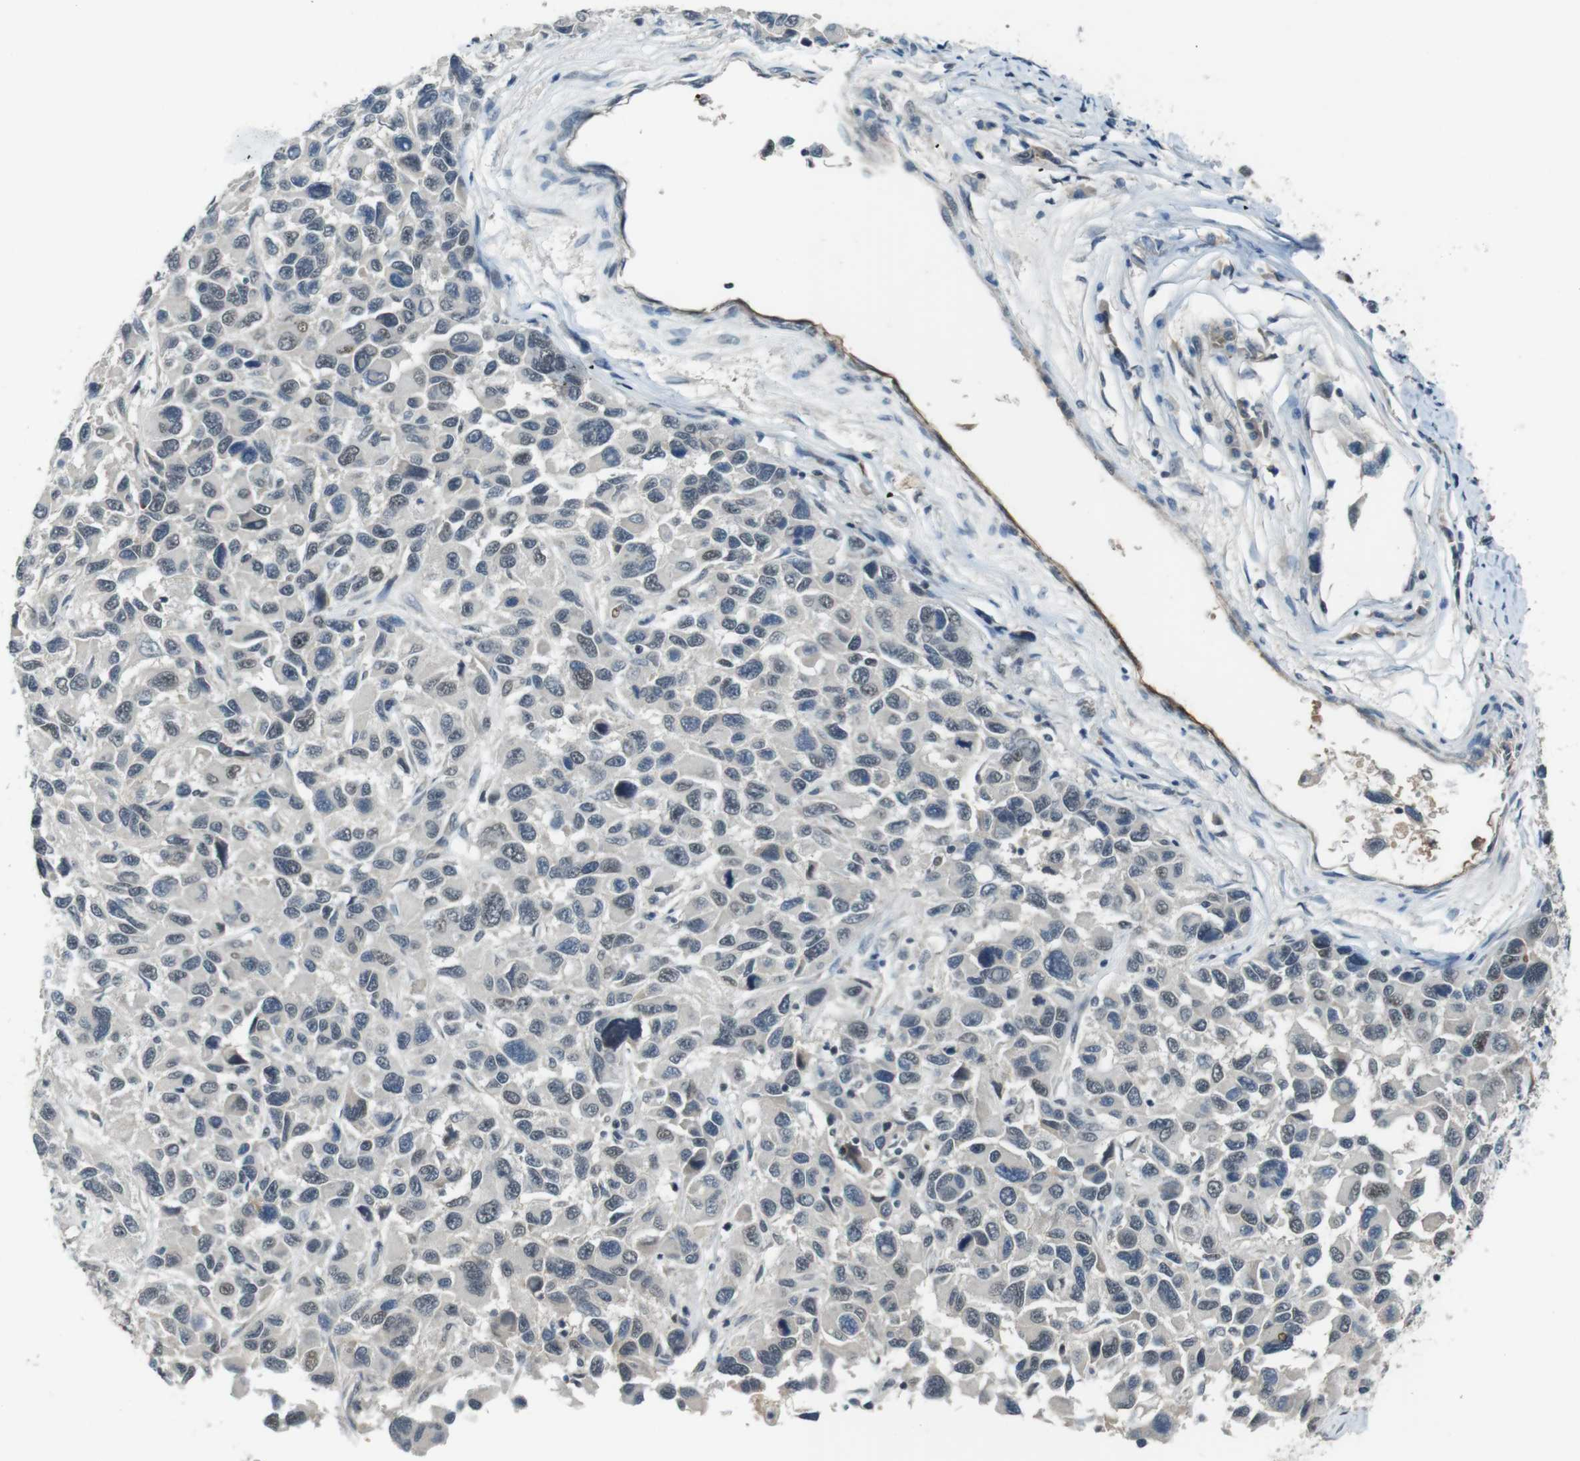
{"staining": {"intensity": "moderate", "quantity": "25%-75%", "location": "nuclear"}, "tissue": "melanoma", "cell_type": "Tumor cells", "image_type": "cancer", "snomed": [{"axis": "morphology", "description": "Malignant melanoma, NOS"}, {"axis": "topography", "description": "Skin"}], "caption": "Protein staining reveals moderate nuclear positivity in about 25%-75% of tumor cells in melanoma.", "gene": "MAPKAPK5", "patient": {"sex": "male", "age": 53}}